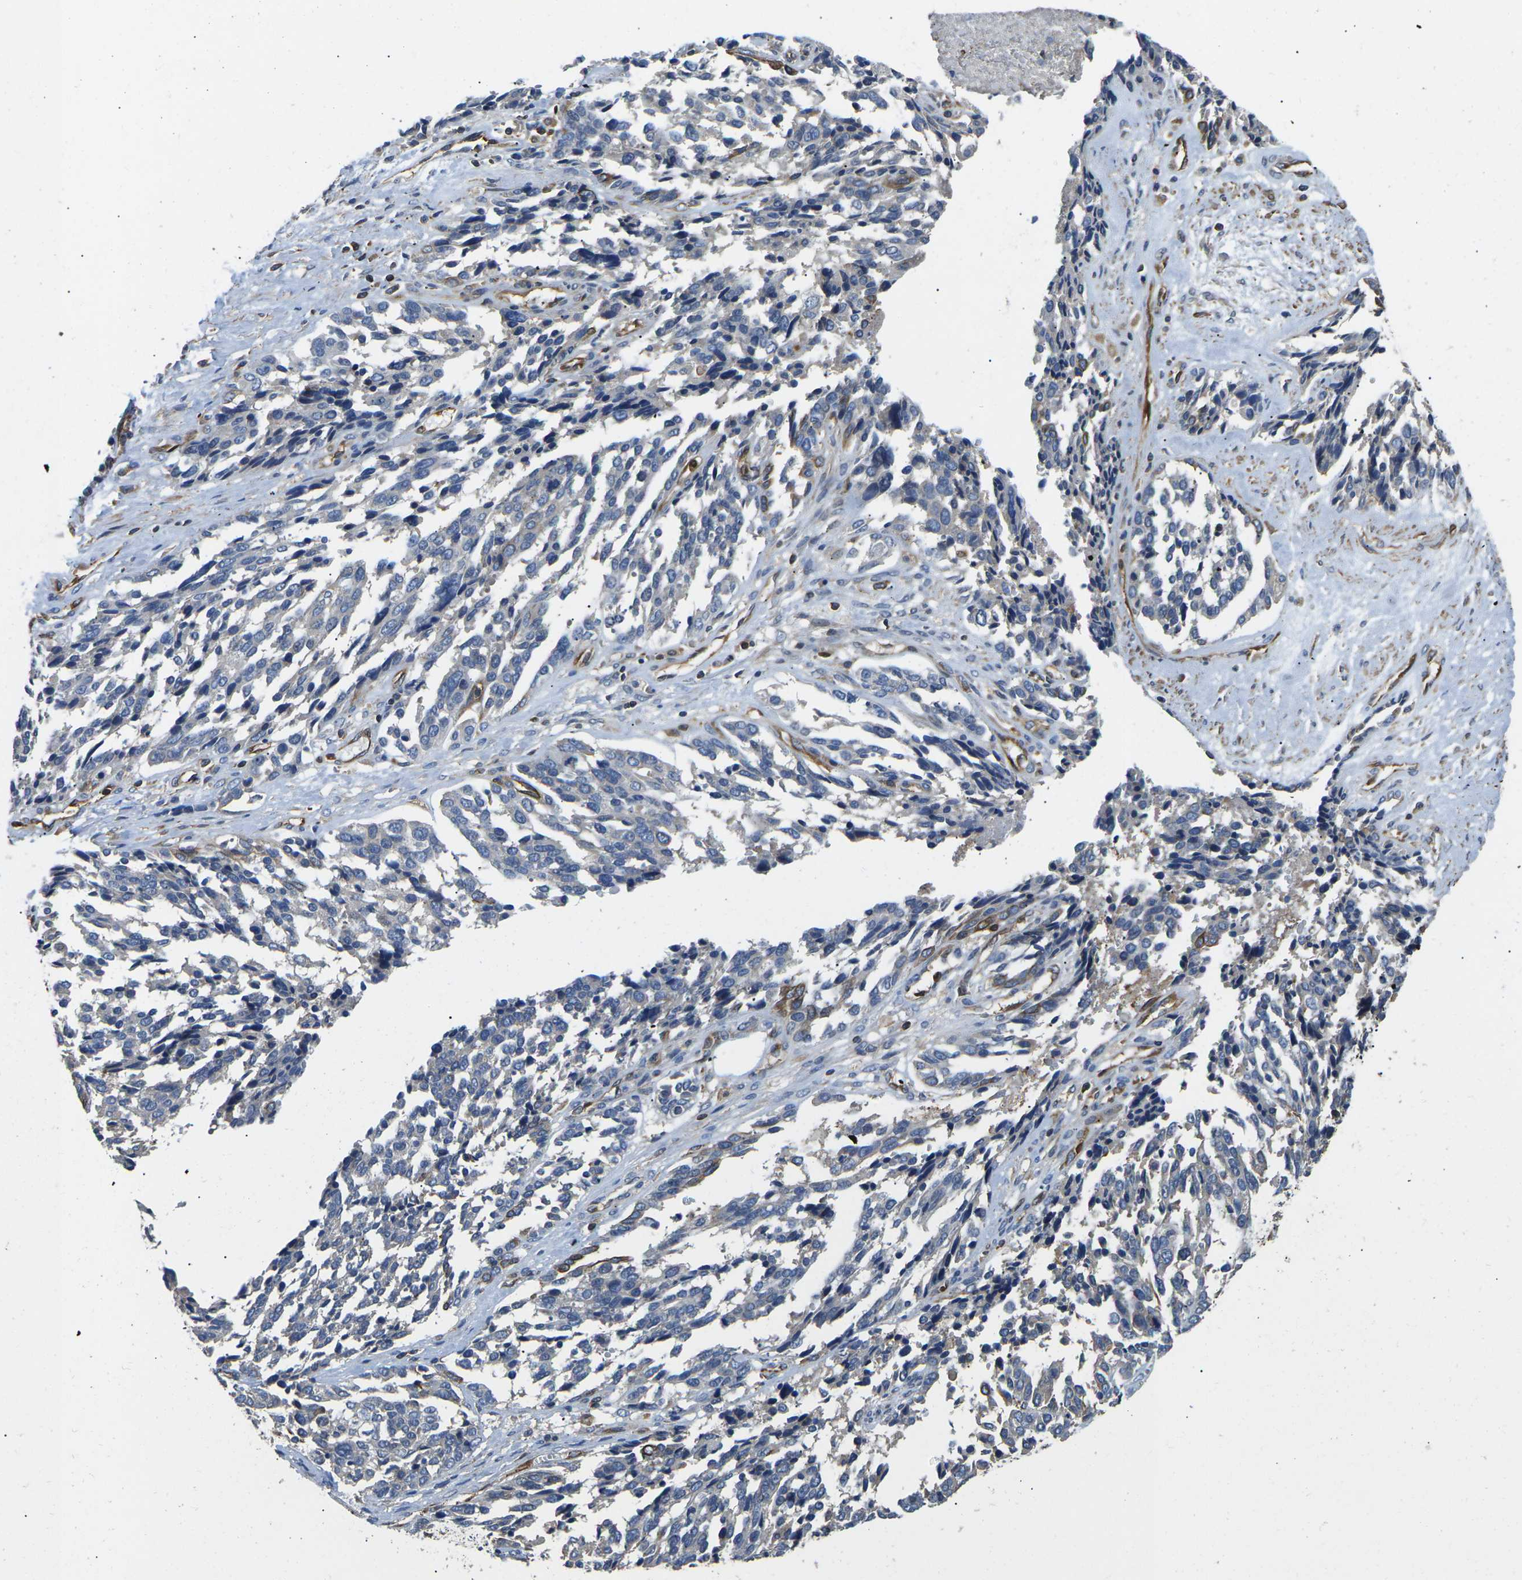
{"staining": {"intensity": "negative", "quantity": "none", "location": "none"}, "tissue": "ovarian cancer", "cell_type": "Tumor cells", "image_type": "cancer", "snomed": [{"axis": "morphology", "description": "Cystadenocarcinoma, serous, NOS"}, {"axis": "topography", "description": "Ovary"}], "caption": "Immunohistochemistry (IHC) photomicrograph of serous cystadenocarcinoma (ovarian) stained for a protein (brown), which reveals no expression in tumor cells.", "gene": "KCNJ15", "patient": {"sex": "female", "age": 44}}